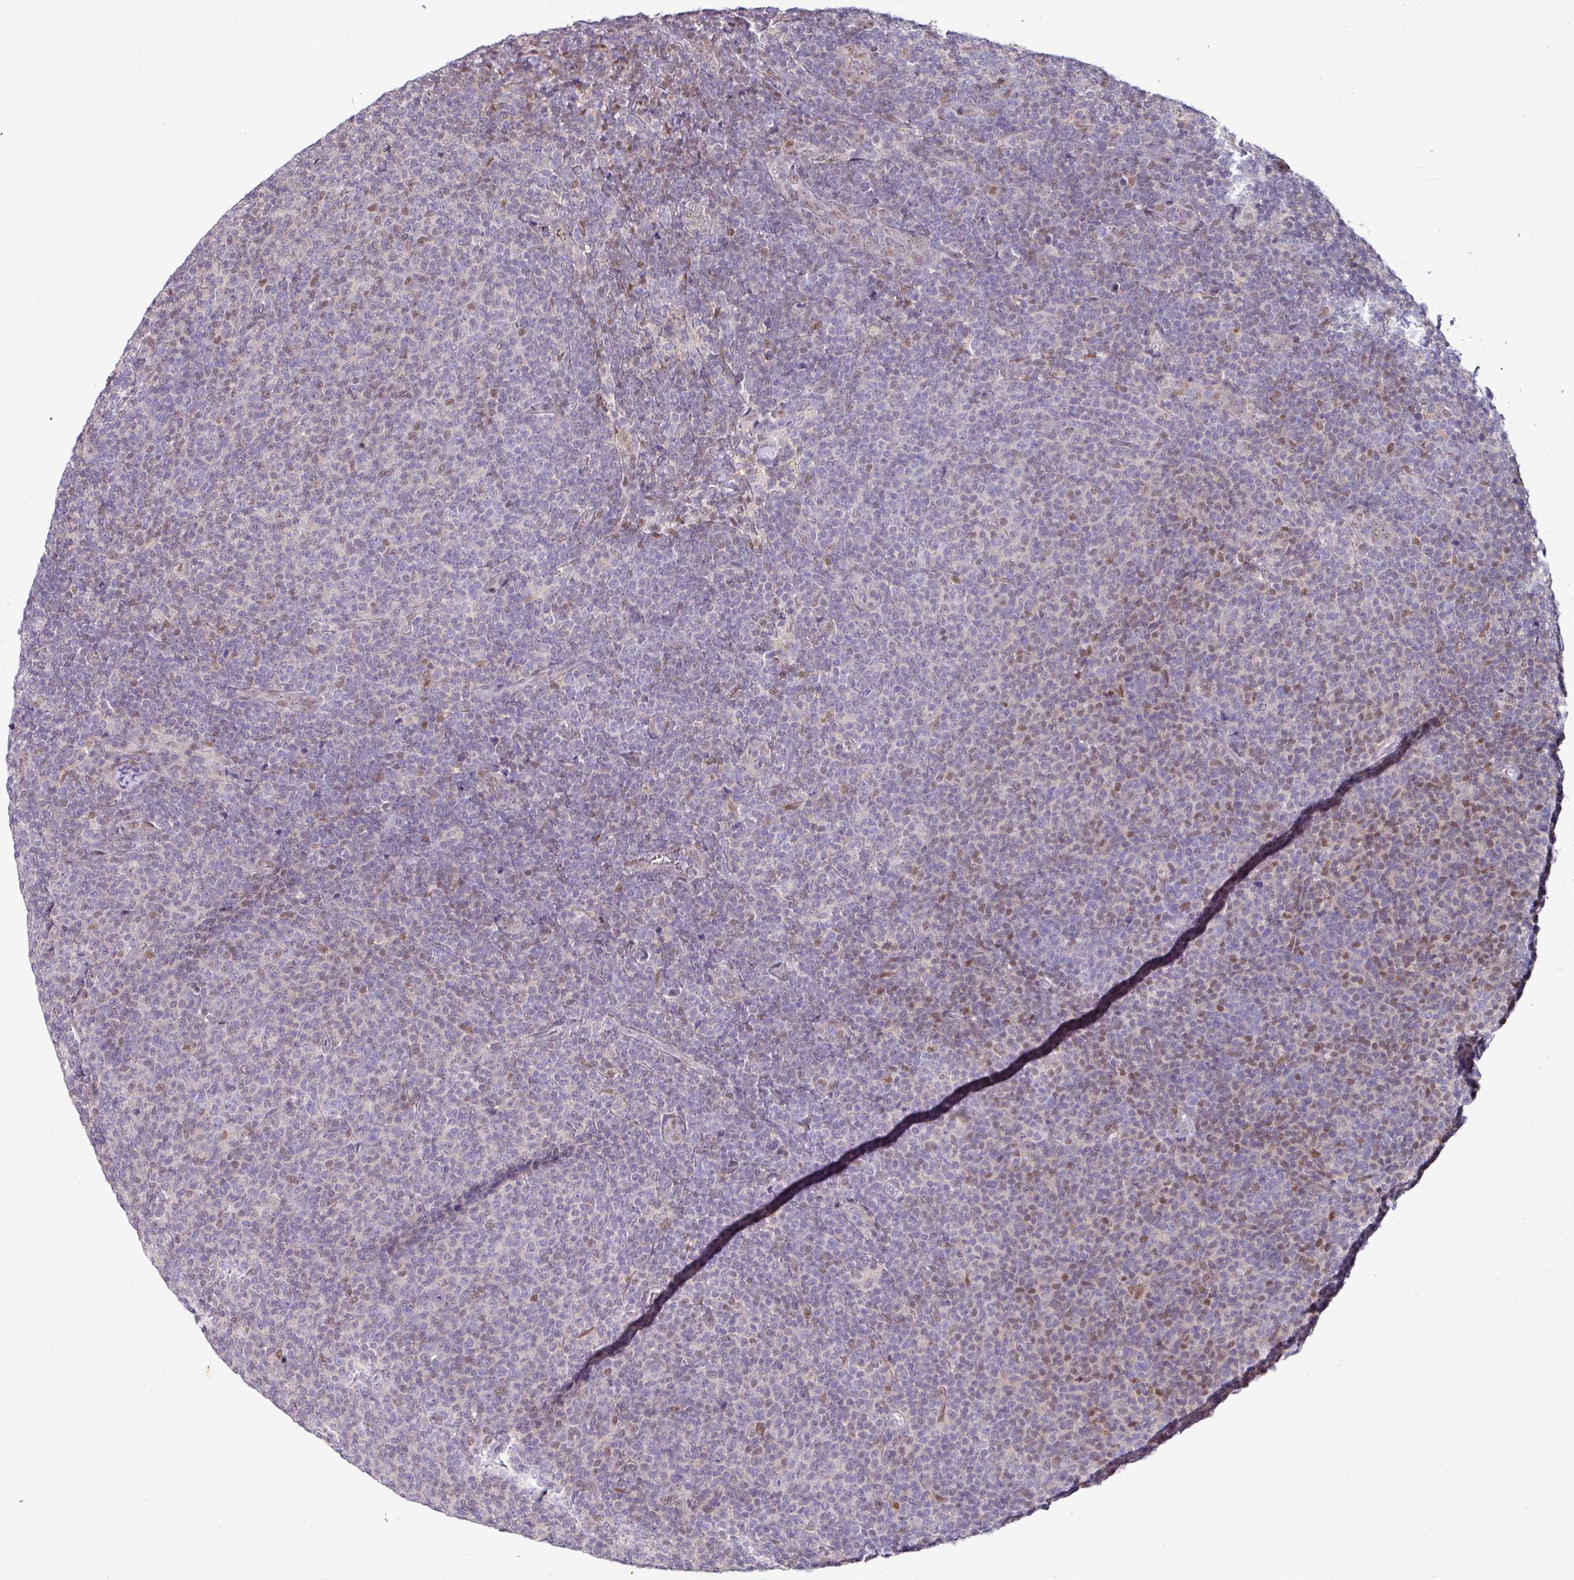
{"staining": {"intensity": "weak", "quantity": "<25%", "location": "nuclear"}, "tissue": "lymphoma", "cell_type": "Tumor cells", "image_type": "cancer", "snomed": [{"axis": "morphology", "description": "Malignant lymphoma, non-Hodgkin's type, Low grade"}, {"axis": "topography", "description": "Lymph node"}], "caption": "Immunohistochemistry photomicrograph of neoplastic tissue: malignant lymphoma, non-Hodgkin's type (low-grade) stained with DAB (3,3'-diaminobenzidine) demonstrates no significant protein expression in tumor cells. The staining is performed using DAB (3,3'-diaminobenzidine) brown chromogen with nuclei counter-stained in using hematoxylin.", "gene": "ANKRD18A", "patient": {"sex": "male", "age": 66}}